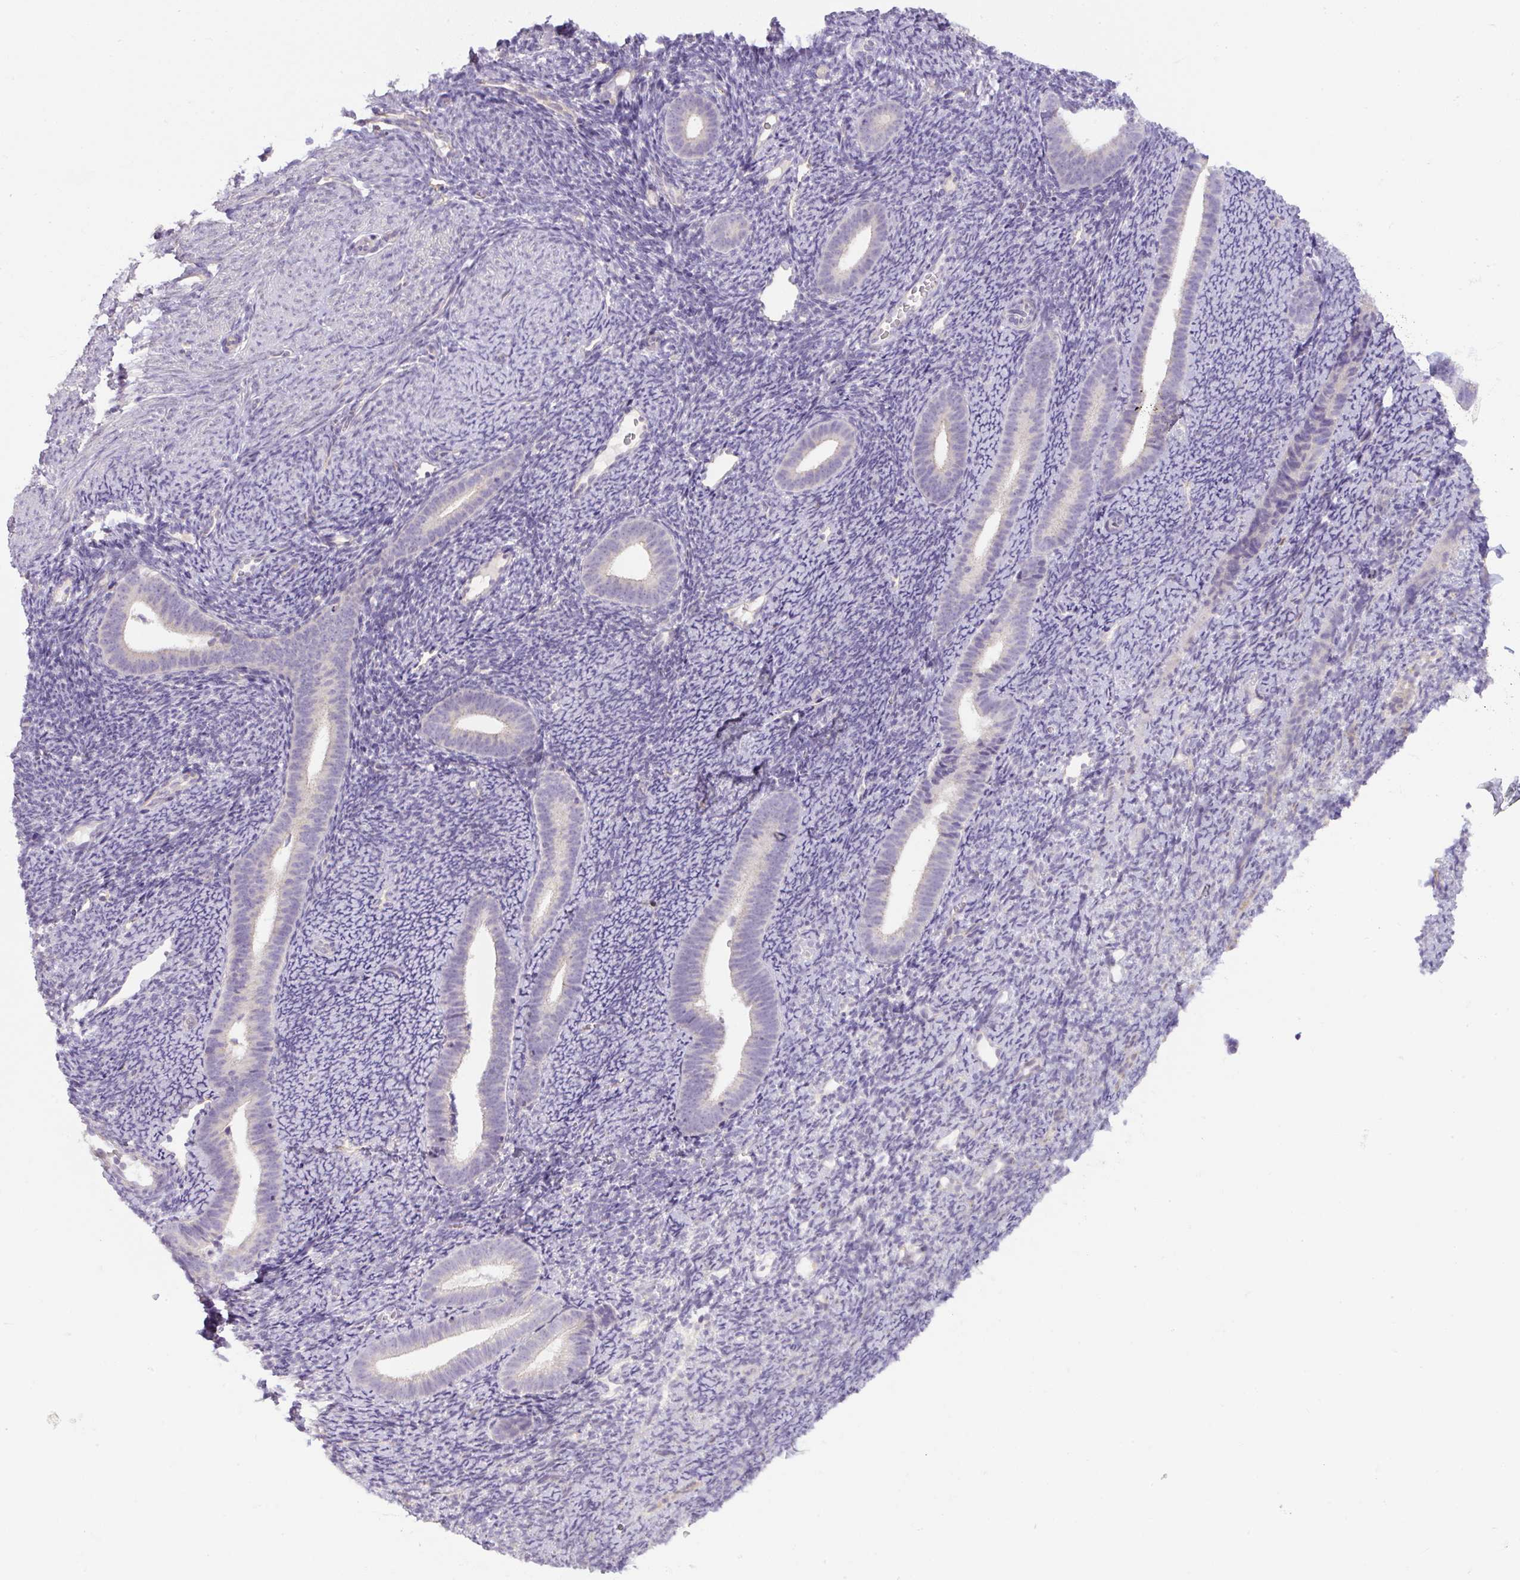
{"staining": {"intensity": "negative", "quantity": "none", "location": "none"}, "tissue": "endometrium", "cell_type": "Cells in endometrial stroma", "image_type": "normal", "snomed": [{"axis": "morphology", "description": "Normal tissue, NOS"}, {"axis": "topography", "description": "Endometrium"}], "caption": "This is an IHC photomicrograph of normal human endometrium. There is no expression in cells in endometrial stroma.", "gene": "UBL3", "patient": {"sex": "female", "age": 39}}